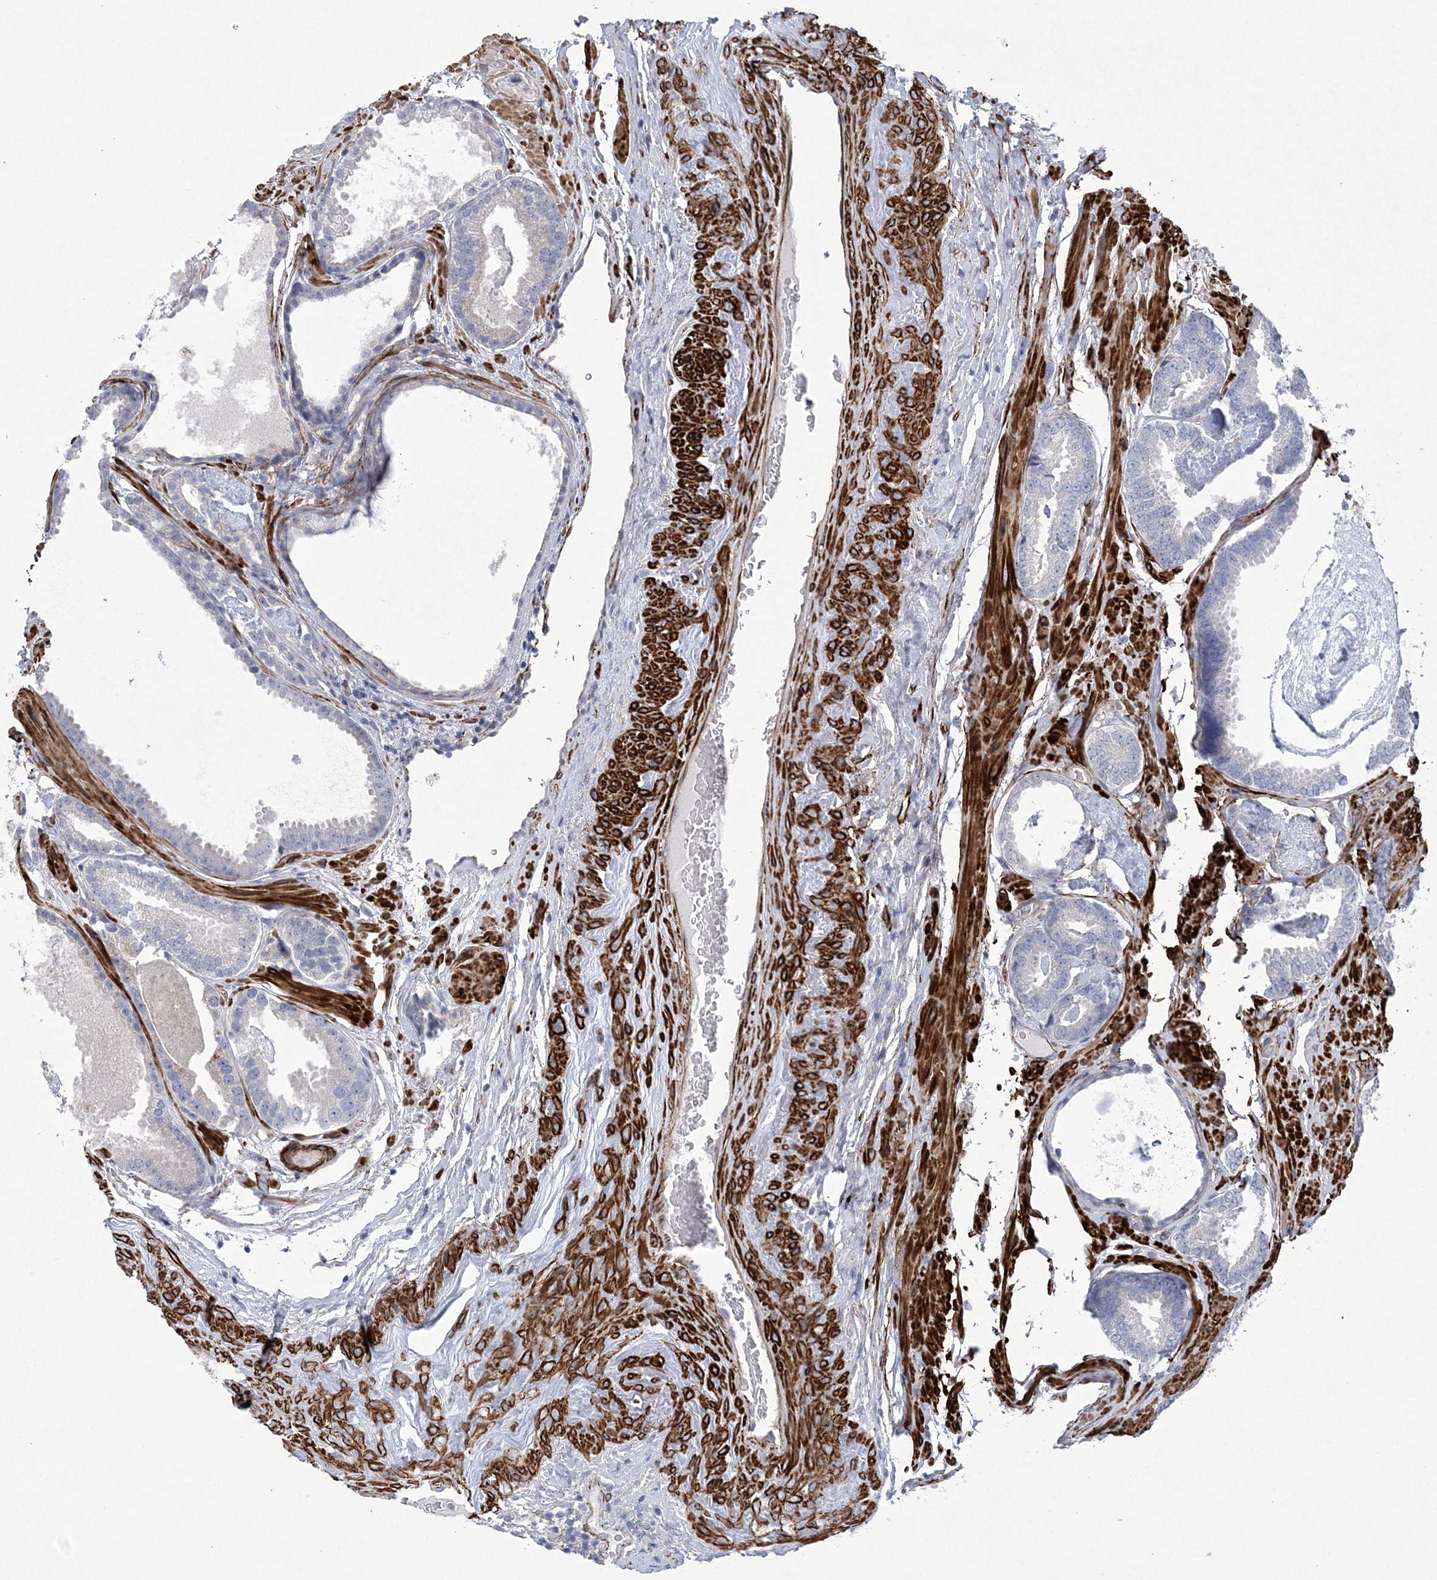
{"staining": {"intensity": "negative", "quantity": "none", "location": "none"}, "tissue": "prostate cancer", "cell_type": "Tumor cells", "image_type": "cancer", "snomed": [{"axis": "morphology", "description": "Adenocarcinoma, Low grade"}, {"axis": "topography", "description": "Prostate"}], "caption": "Prostate adenocarcinoma (low-grade) stained for a protein using immunohistochemistry (IHC) exhibits no staining tumor cells.", "gene": "ARSJ", "patient": {"sex": "male", "age": 71}}